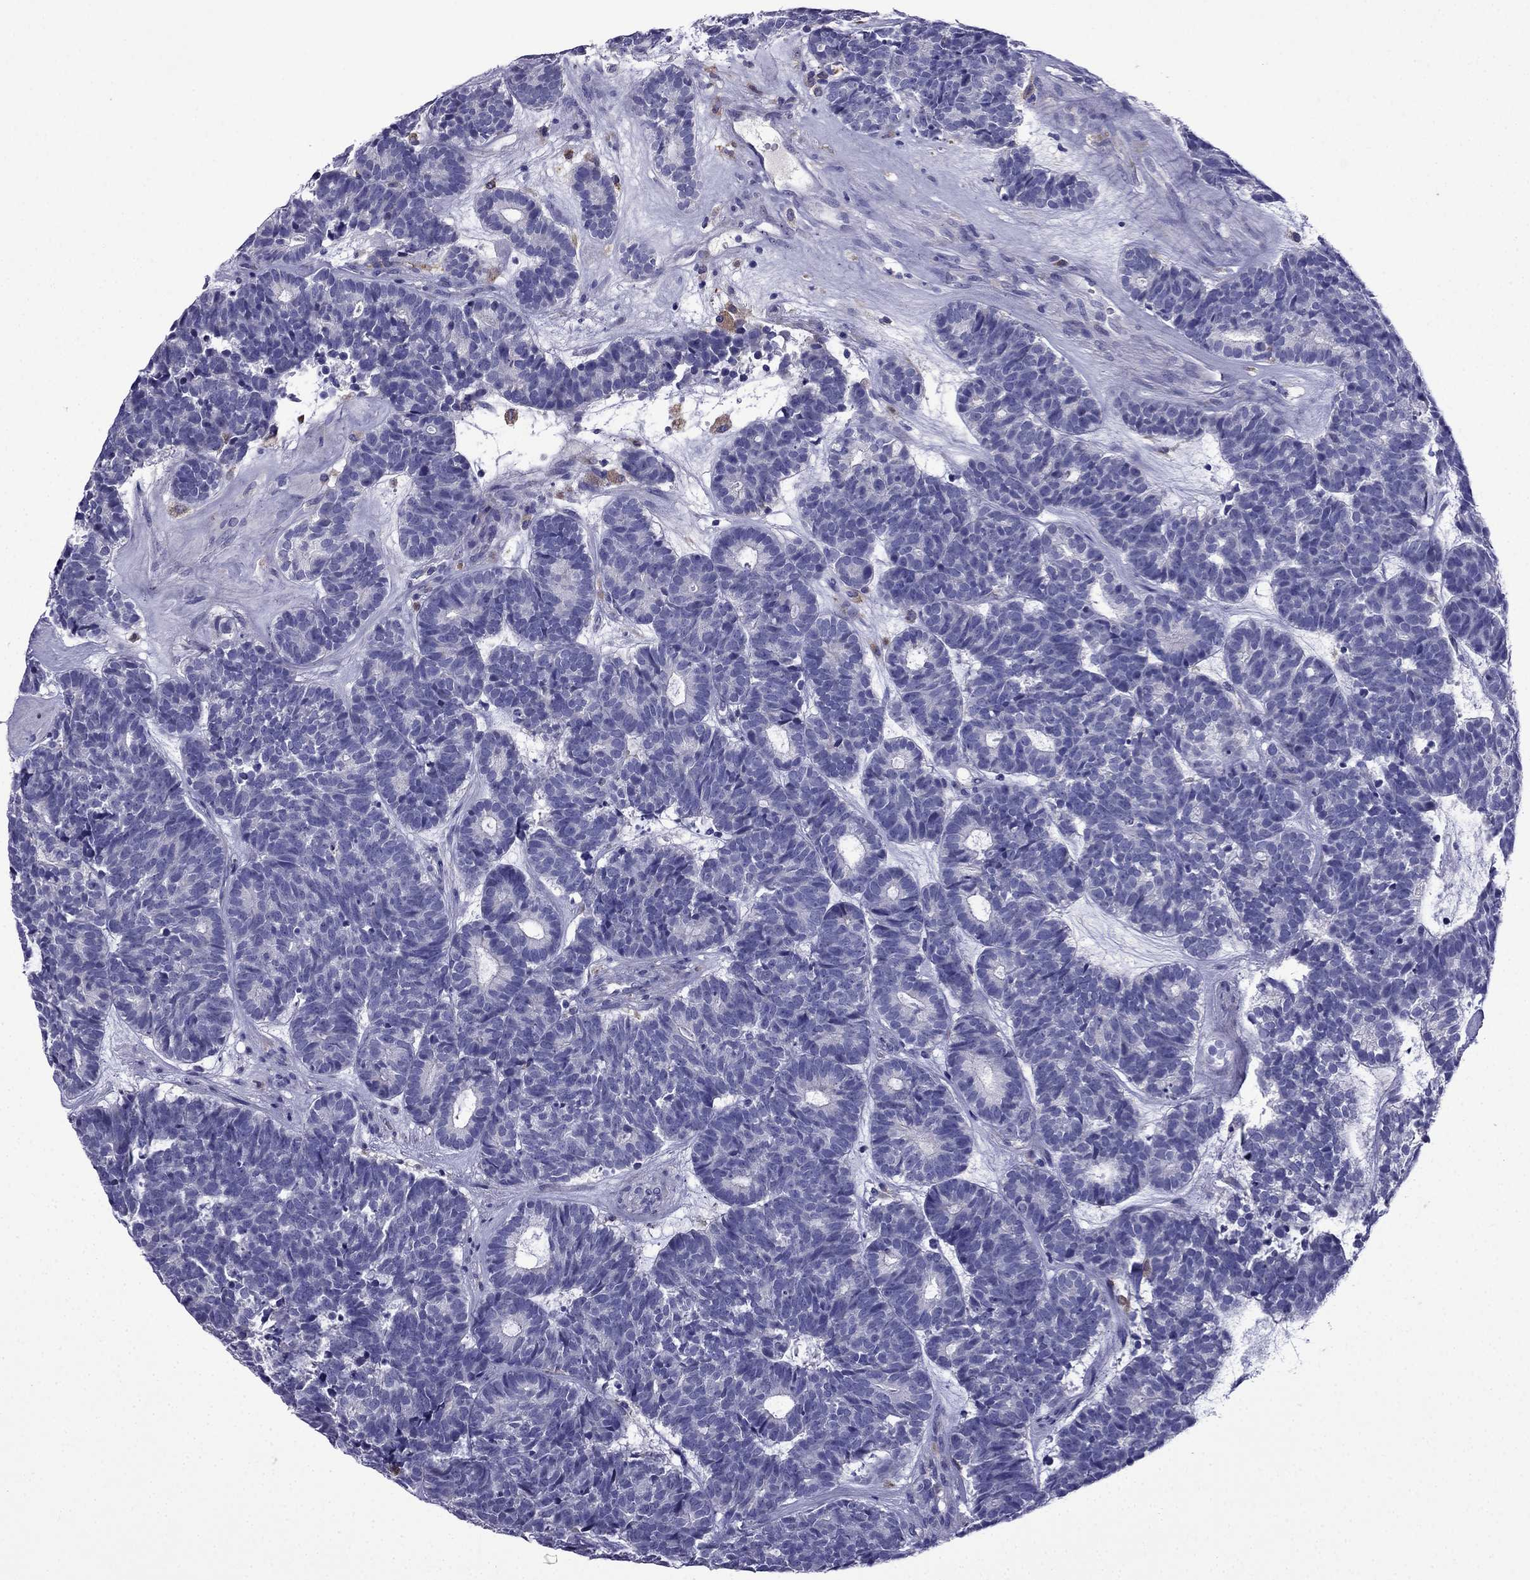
{"staining": {"intensity": "negative", "quantity": "none", "location": "none"}, "tissue": "head and neck cancer", "cell_type": "Tumor cells", "image_type": "cancer", "snomed": [{"axis": "morphology", "description": "Adenocarcinoma, NOS"}, {"axis": "topography", "description": "Head-Neck"}], "caption": "This is an immunohistochemistry histopathology image of human head and neck adenocarcinoma. There is no expression in tumor cells.", "gene": "TSSK4", "patient": {"sex": "female", "age": 81}}